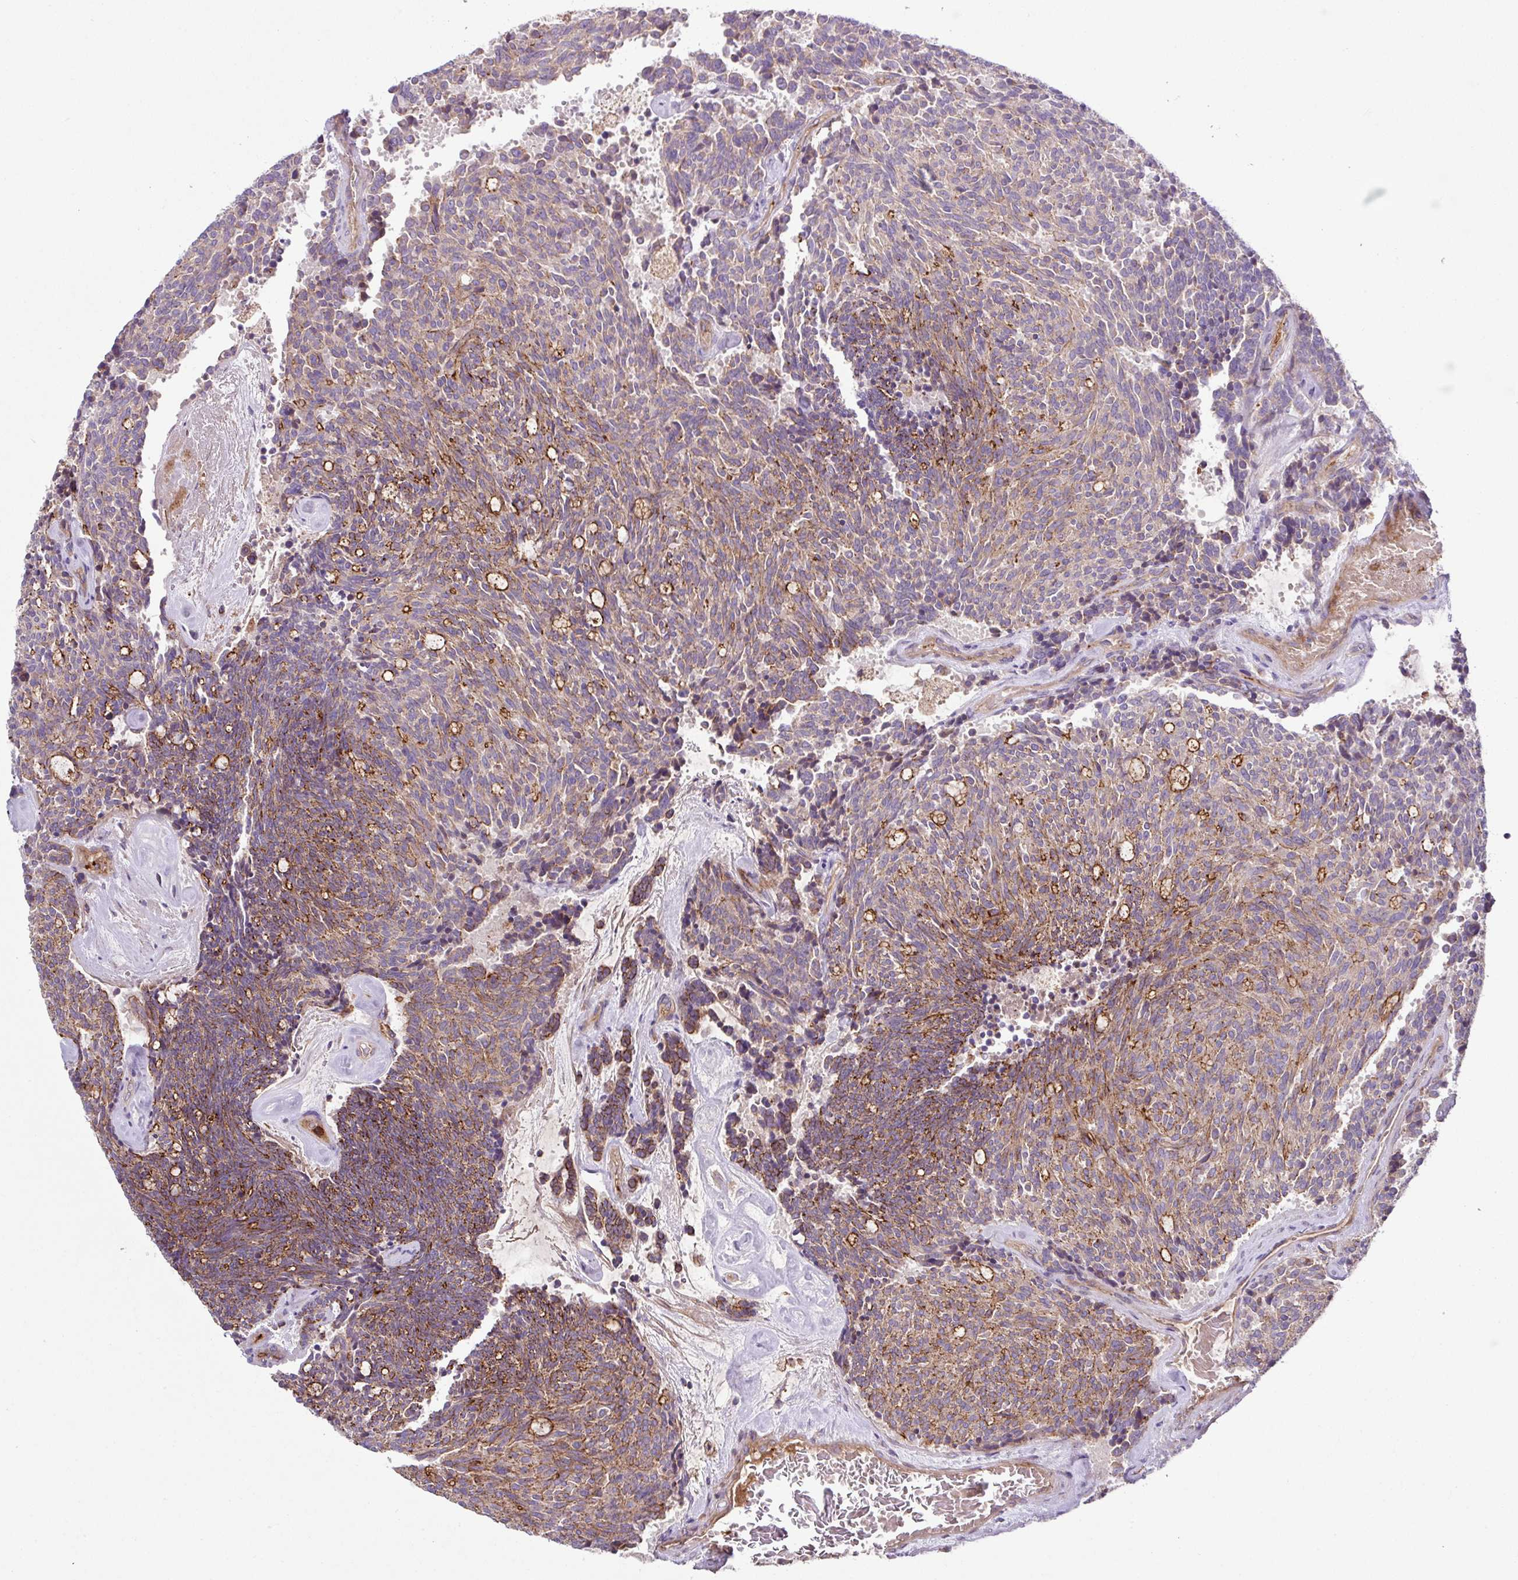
{"staining": {"intensity": "moderate", "quantity": "<25%", "location": "cytoplasmic/membranous"}, "tissue": "carcinoid", "cell_type": "Tumor cells", "image_type": "cancer", "snomed": [{"axis": "morphology", "description": "Carcinoid, malignant, NOS"}, {"axis": "topography", "description": "Pancreas"}], "caption": "Immunohistochemistry (IHC) of human malignant carcinoid exhibits low levels of moderate cytoplasmic/membranous positivity in approximately <25% of tumor cells.", "gene": "RIC1", "patient": {"sex": "female", "age": 54}}